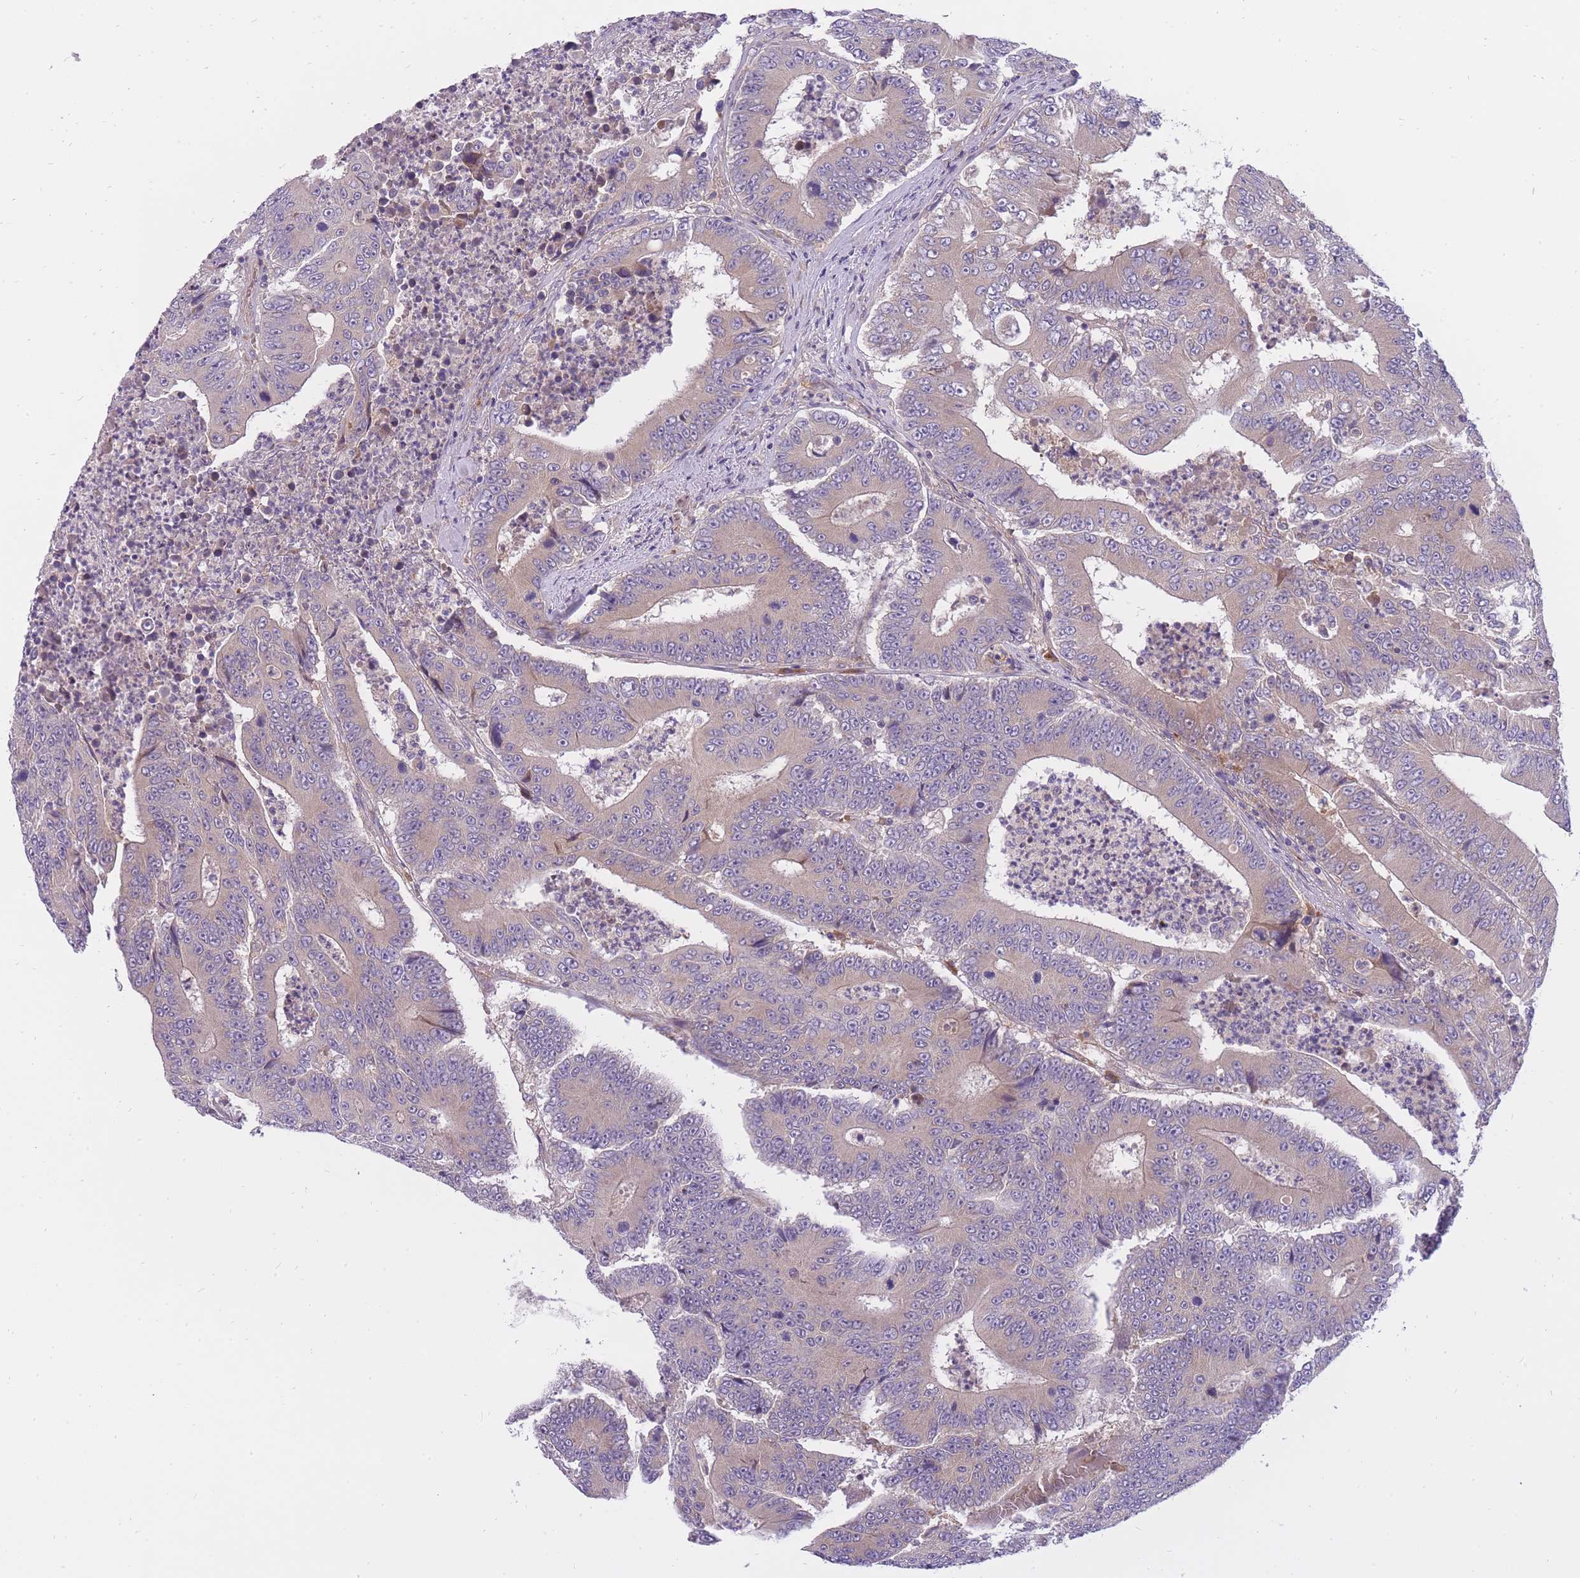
{"staining": {"intensity": "moderate", "quantity": "25%-75%", "location": "cytoplasmic/membranous"}, "tissue": "colorectal cancer", "cell_type": "Tumor cells", "image_type": "cancer", "snomed": [{"axis": "morphology", "description": "Adenocarcinoma, NOS"}, {"axis": "topography", "description": "Colon"}], "caption": "An IHC histopathology image of tumor tissue is shown. Protein staining in brown labels moderate cytoplasmic/membranous positivity in adenocarcinoma (colorectal) within tumor cells. The protein of interest is shown in brown color, while the nuclei are stained blue.", "gene": "CRYGN", "patient": {"sex": "male", "age": 83}}